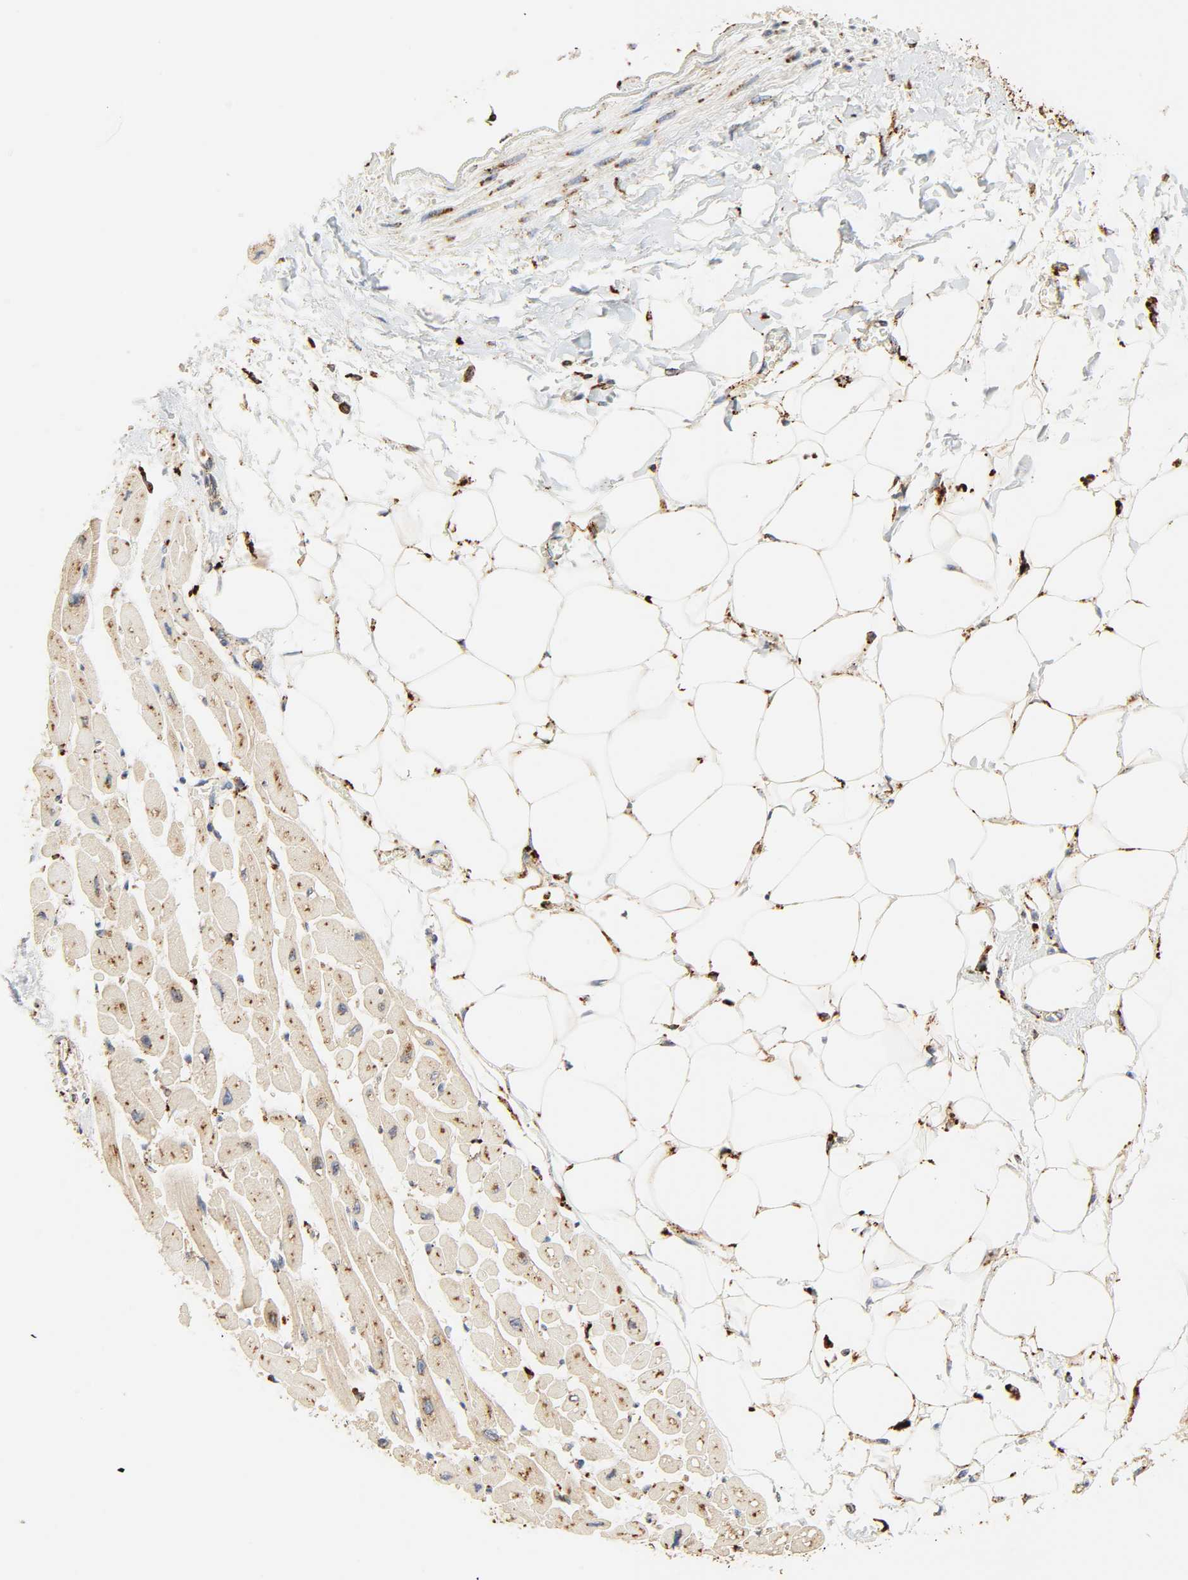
{"staining": {"intensity": "strong", "quantity": ">75%", "location": "cytoplasmic/membranous"}, "tissue": "heart muscle", "cell_type": "Cardiomyocytes", "image_type": "normal", "snomed": [{"axis": "morphology", "description": "Normal tissue, NOS"}, {"axis": "topography", "description": "Heart"}], "caption": "Heart muscle stained with immunohistochemistry (IHC) exhibits strong cytoplasmic/membranous expression in approximately >75% of cardiomyocytes.", "gene": "PSAP", "patient": {"sex": "female", "age": 54}}